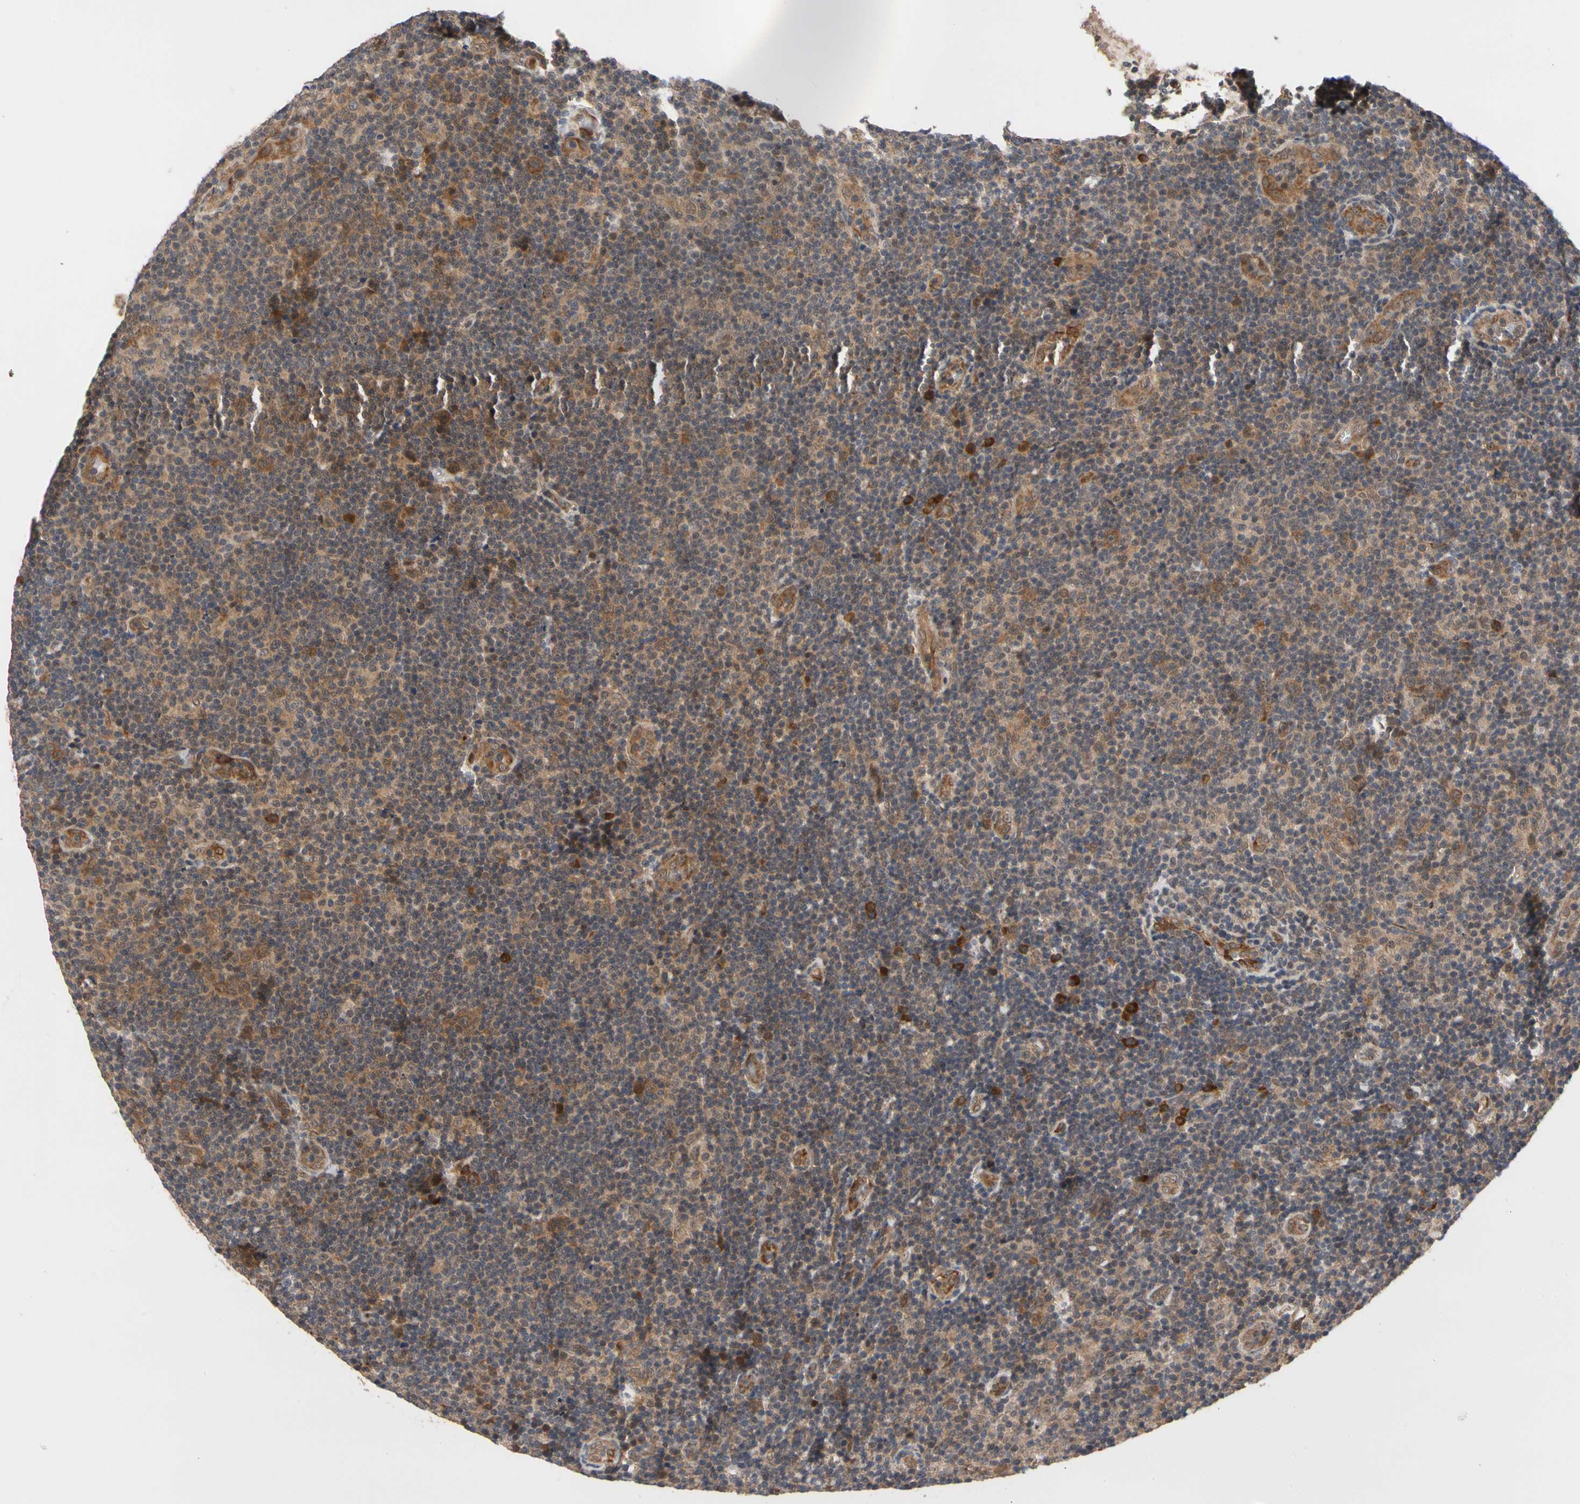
{"staining": {"intensity": "weak", "quantity": "25%-75%", "location": "cytoplasmic/membranous"}, "tissue": "lymphoma", "cell_type": "Tumor cells", "image_type": "cancer", "snomed": [{"axis": "morphology", "description": "Malignant lymphoma, non-Hodgkin's type, Low grade"}, {"axis": "topography", "description": "Lymph node"}], "caption": "This image shows immunohistochemistry staining of low-grade malignant lymphoma, non-Hodgkin's type, with low weak cytoplasmic/membranous staining in approximately 25%-75% of tumor cells.", "gene": "CYTIP", "patient": {"sex": "male", "age": 83}}